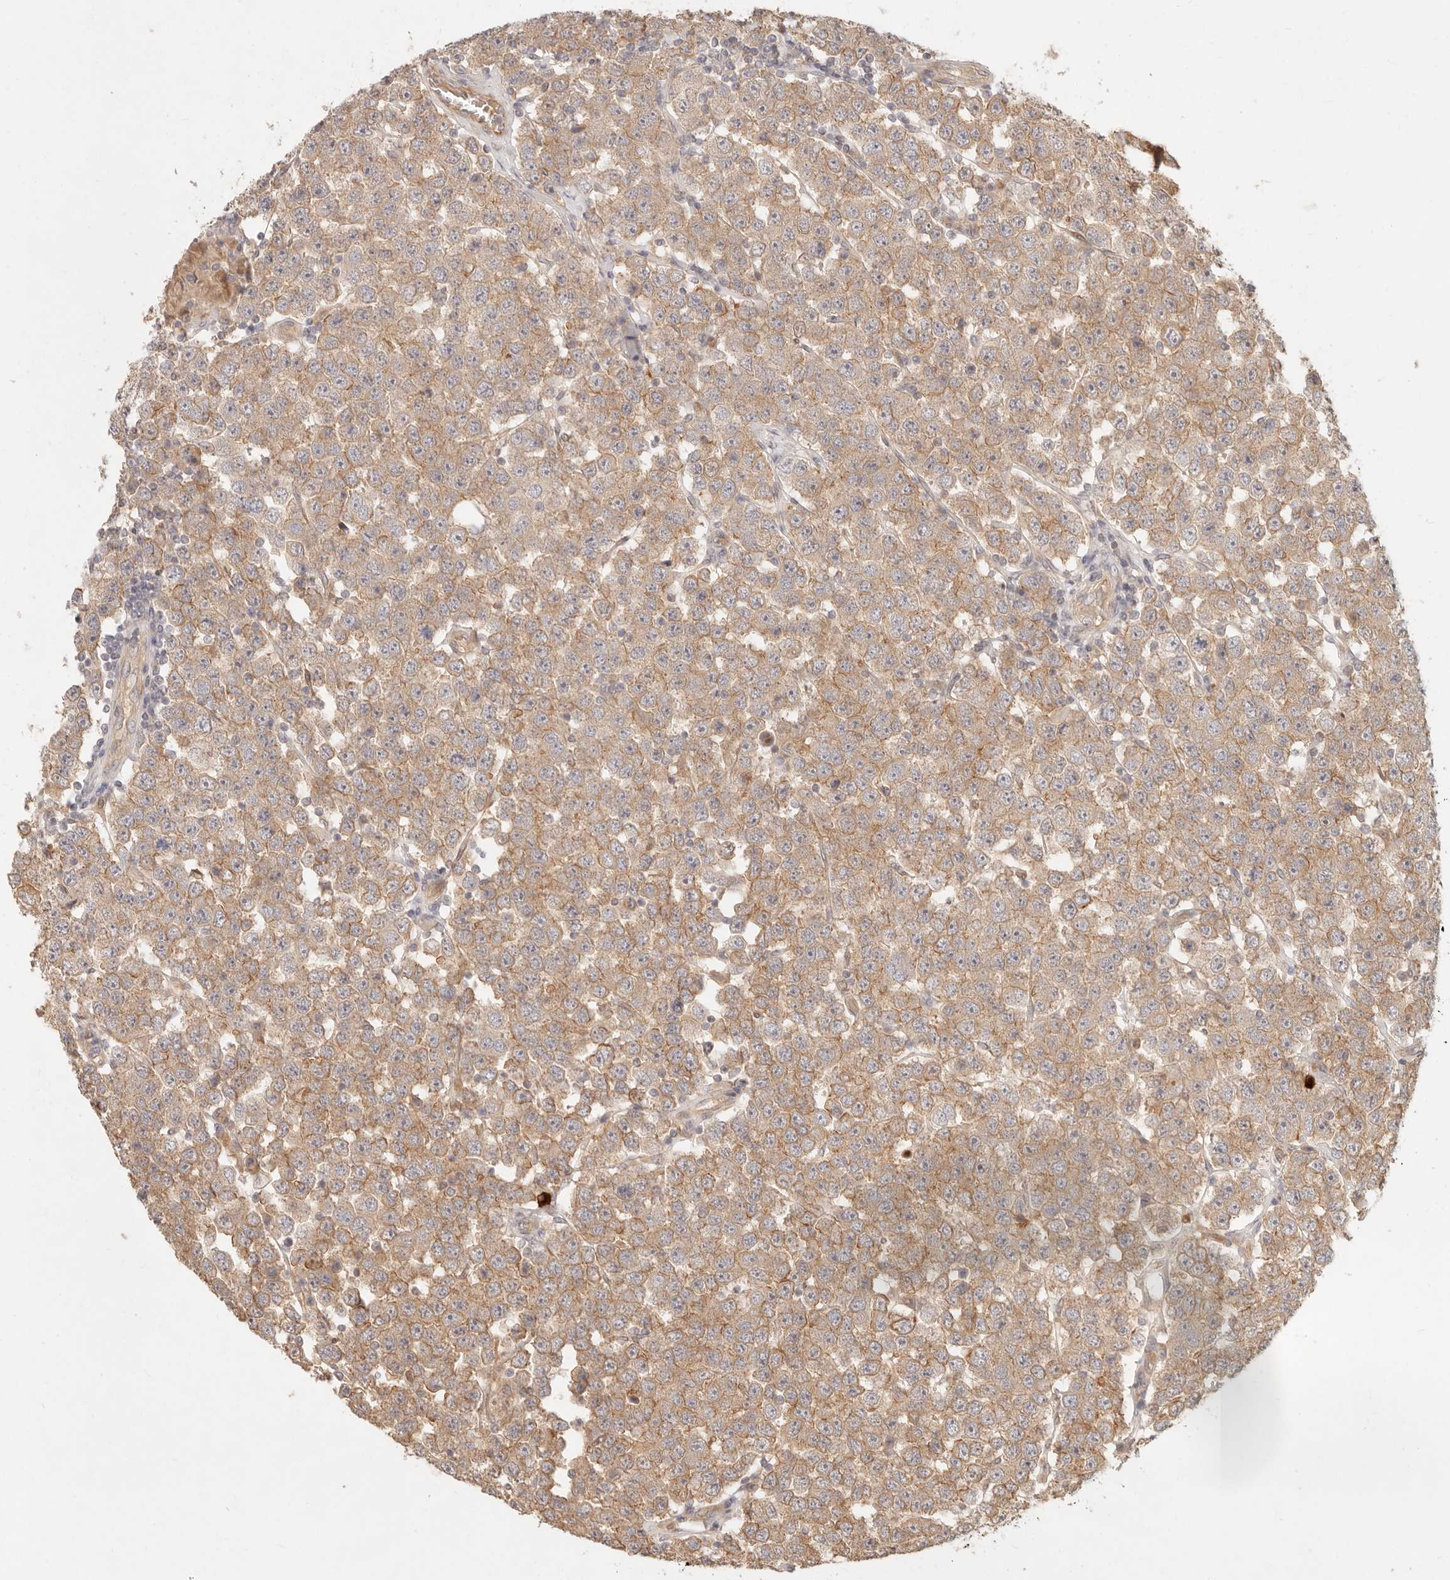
{"staining": {"intensity": "moderate", "quantity": ">75%", "location": "cytoplasmic/membranous"}, "tissue": "testis cancer", "cell_type": "Tumor cells", "image_type": "cancer", "snomed": [{"axis": "morphology", "description": "Seminoma, NOS"}, {"axis": "topography", "description": "Testis"}], "caption": "The immunohistochemical stain shows moderate cytoplasmic/membranous expression in tumor cells of seminoma (testis) tissue.", "gene": "PPP1R3B", "patient": {"sex": "male", "age": 28}}